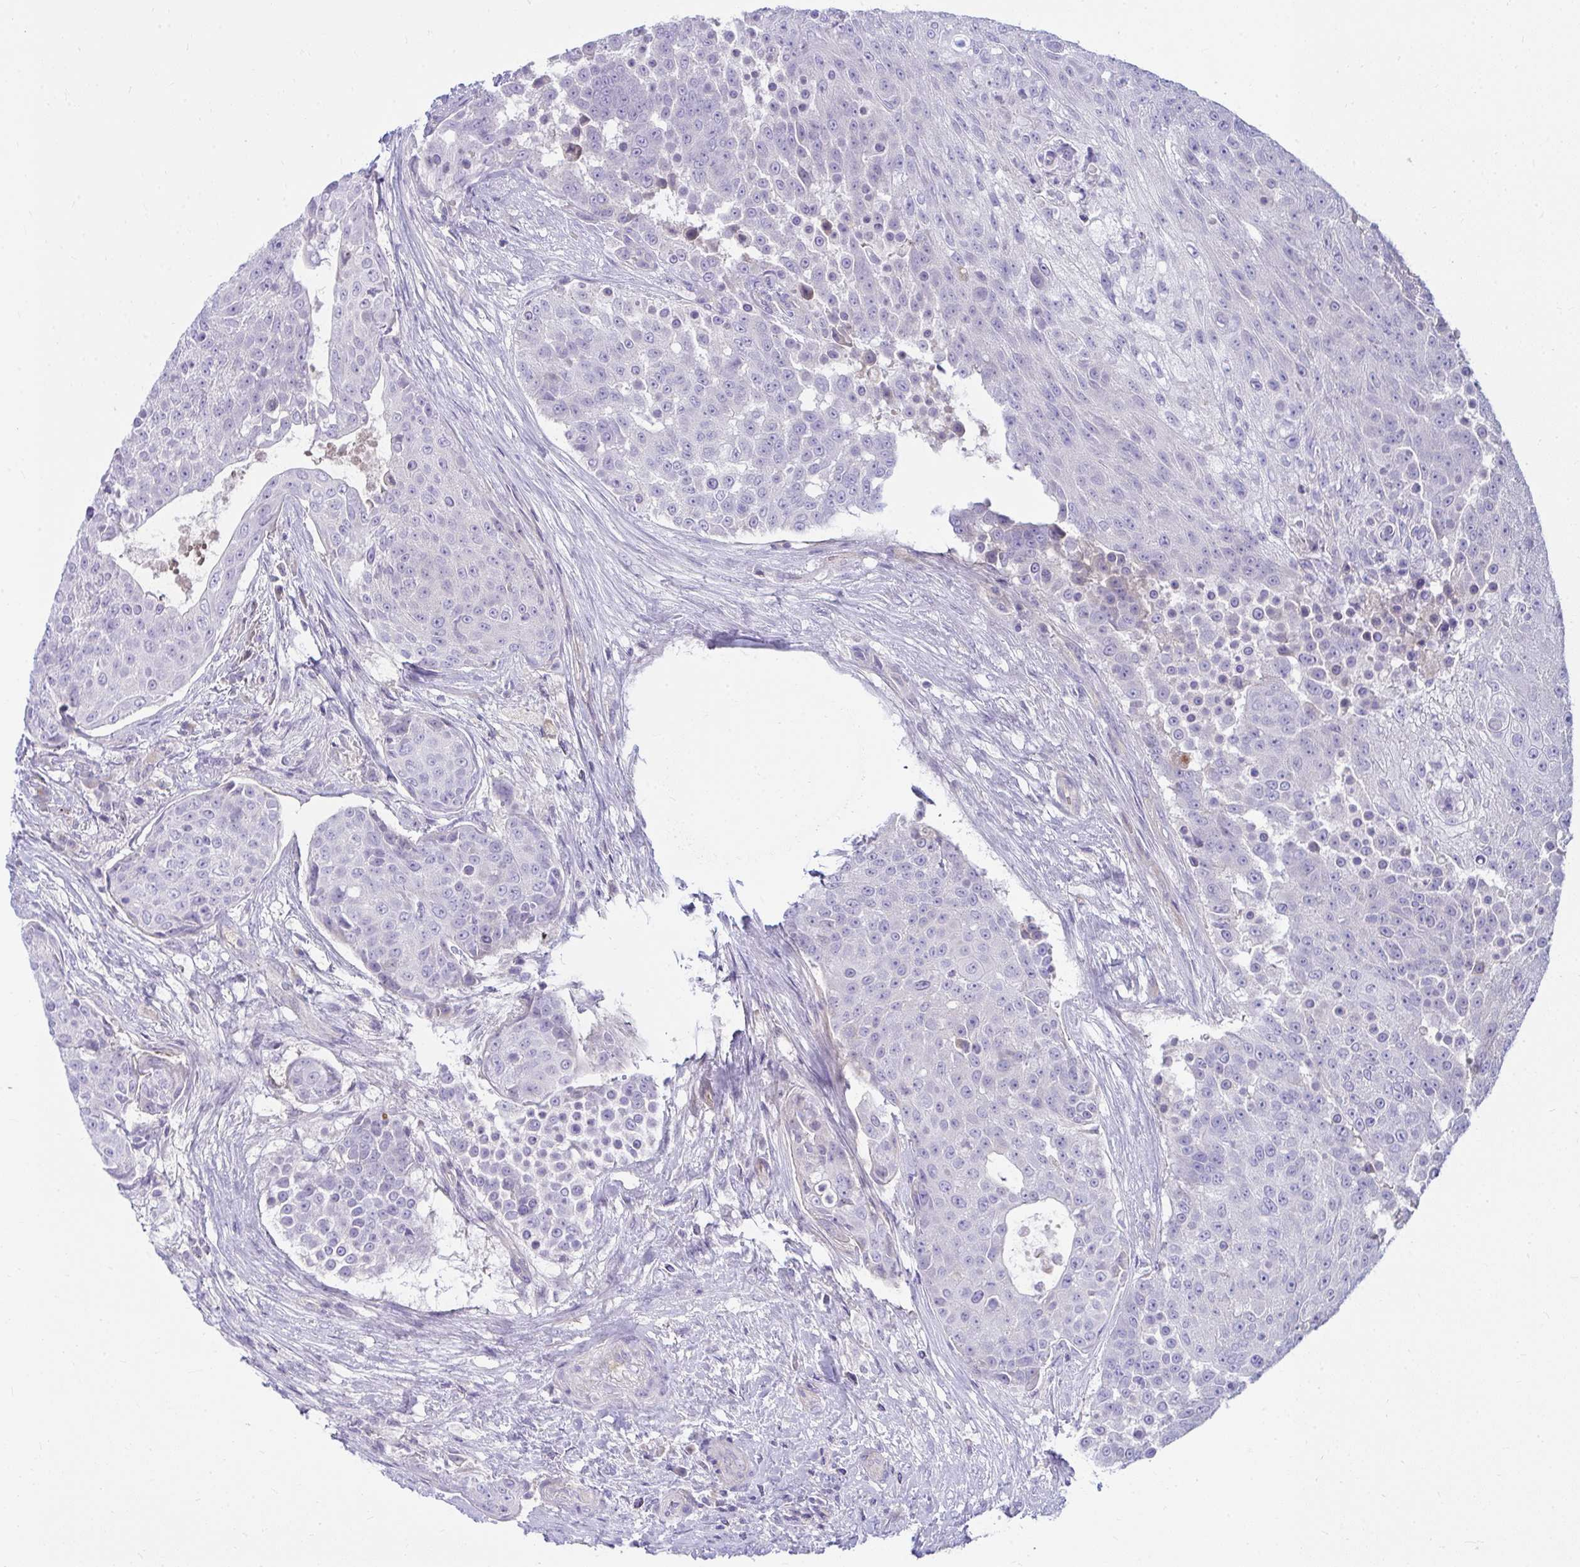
{"staining": {"intensity": "negative", "quantity": "none", "location": "none"}, "tissue": "urothelial cancer", "cell_type": "Tumor cells", "image_type": "cancer", "snomed": [{"axis": "morphology", "description": "Urothelial carcinoma, High grade"}, {"axis": "topography", "description": "Urinary bladder"}], "caption": "Histopathology image shows no protein staining in tumor cells of high-grade urothelial carcinoma tissue. Nuclei are stained in blue.", "gene": "LRRC36", "patient": {"sex": "female", "age": 63}}